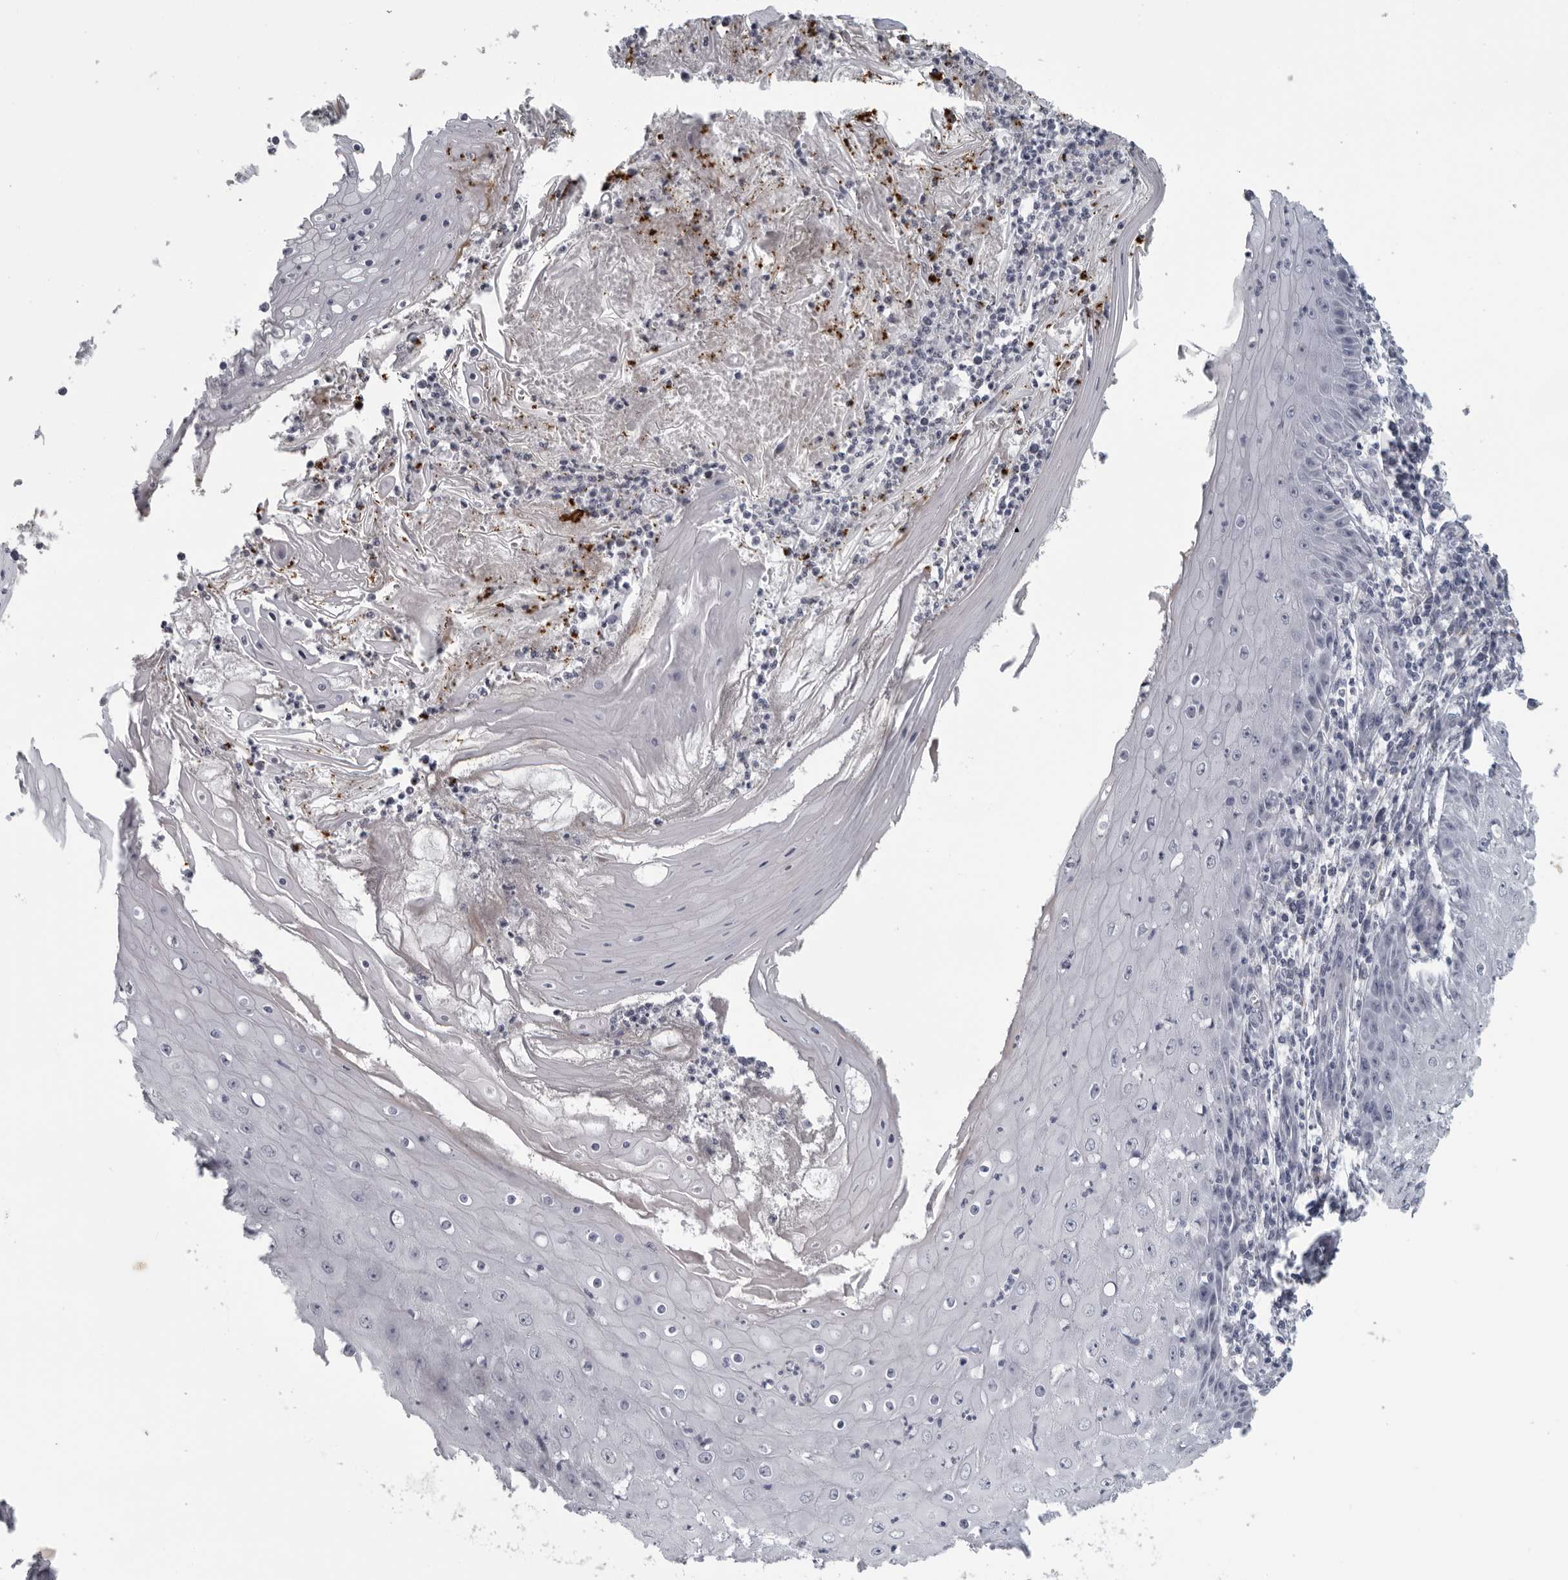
{"staining": {"intensity": "negative", "quantity": "none", "location": "none"}, "tissue": "skin cancer", "cell_type": "Tumor cells", "image_type": "cancer", "snomed": [{"axis": "morphology", "description": "Squamous cell carcinoma, NOS"}, {"axis": "topography", "description": "Skin"}], "caption": "DAB (3,3'-diaminobenzidine) immunohistochemical staining of squamous cell carcinoma (skin) exhibits no significant staining in tumor cells.", "gene": "OPLAH", "patient": {"sex": "female", "age": 73}}